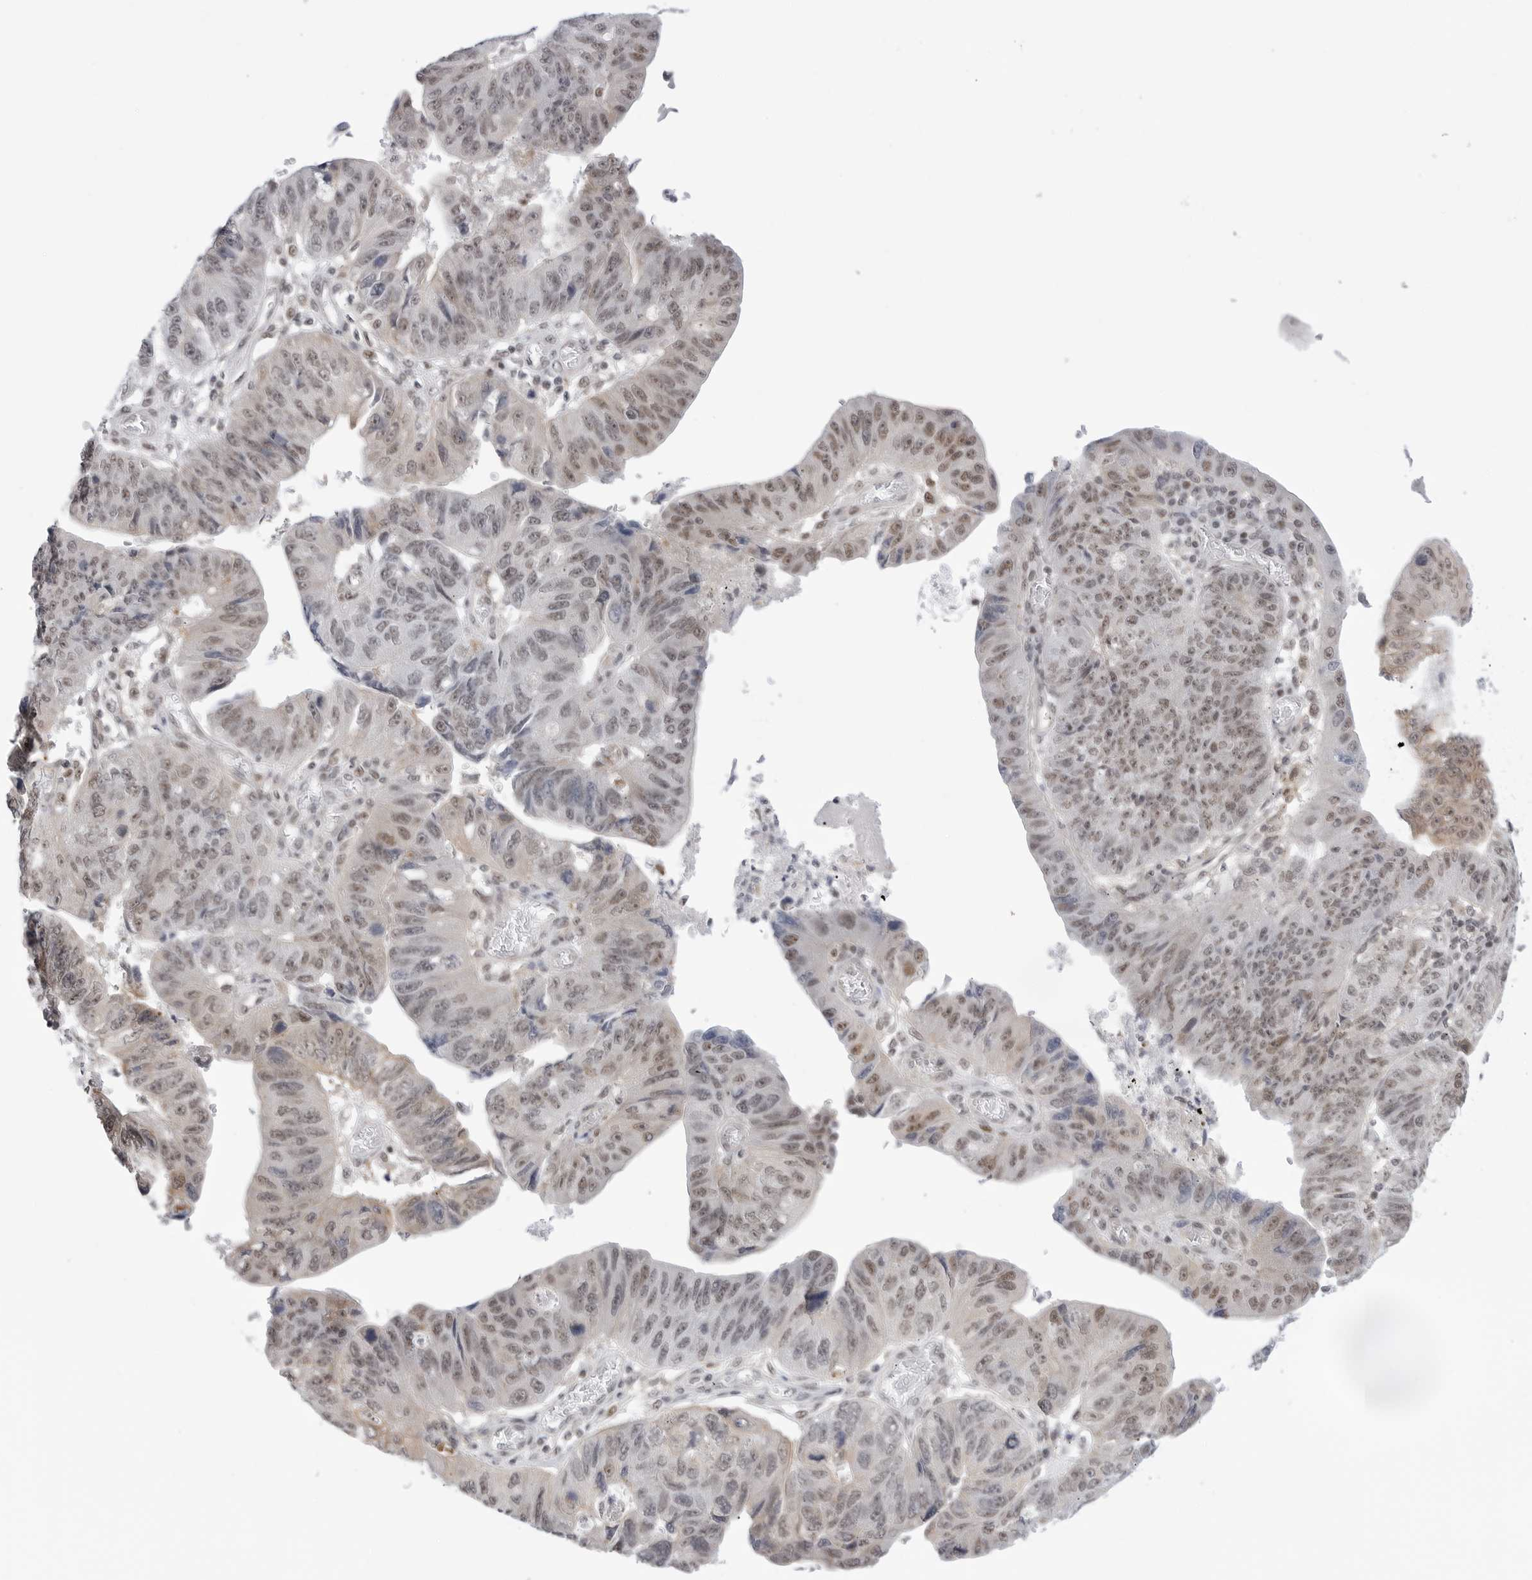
{"staining": {"intensity": "weak", "quantity": "25%-75%", "location": "cytoplasmic/membranous,nuclear"}, "tissue": "stomach cancer", "cell_type": "Tumor cells", "image_type": "cancer", "snomed": [{"axis": "morphology", "description": "Adenocarcinoma, NOS"}, {"axis": "topography", "description": "Stomach"}], "caption": "Tumor cells show low levels of weak cytoplasmic/membranous and nuclear staining in approximately 25%-75% of cells in human adenocarcinoma (stomach). (Stains: DAB in brown, nuclei in blue, Microscopy: brightfield microscopy at high magnification).", "gene": "C1orf162", "patient": {"sex": "male", "age": 59}}